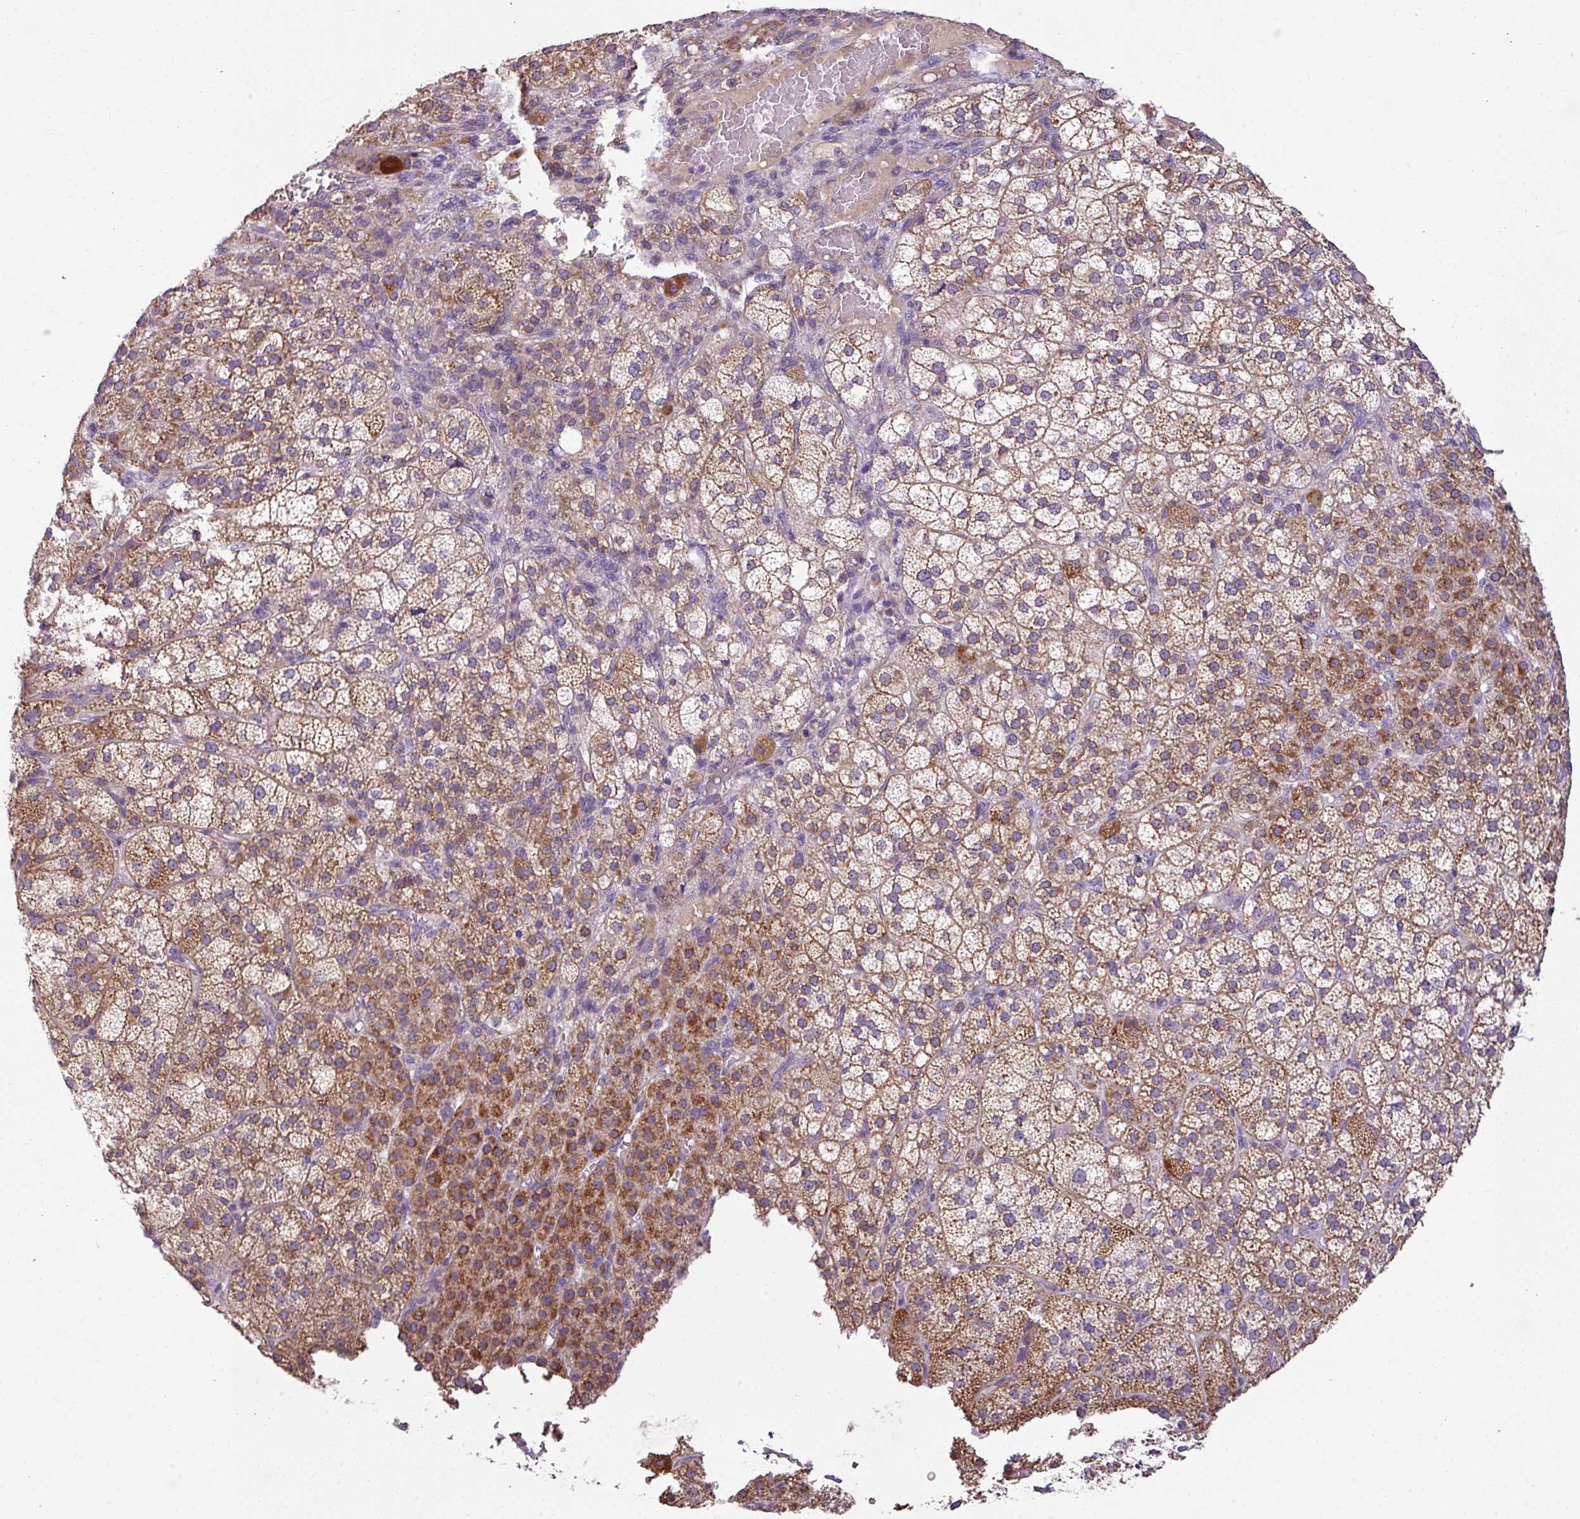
{"staining": {"intensity": "moderate", "quantity": ">75%", "location": "cytoplasmic/membranous"}, "tissue": "adrenal gland", "cell_type": "Glandular cells", "image_type": "normal", "snomed": [{"axis": "morphology", "description": "Normal tissue, NOS"}, {"axis": "topography", "description": "Adrenal gland"}], "caption": "Protein analysis of benign adrenal gland exhibits moderate cytoplasmic/membranous positivity in about >75% of glandular cells. (Stains: DAB (3,3'-diaminobenzidine) in brown, nuclei in blue, Microscopy: brightfield microscopy at high magnification).", "gene": "LRRC9", "patient": {"sex": "female", "age": 60}}